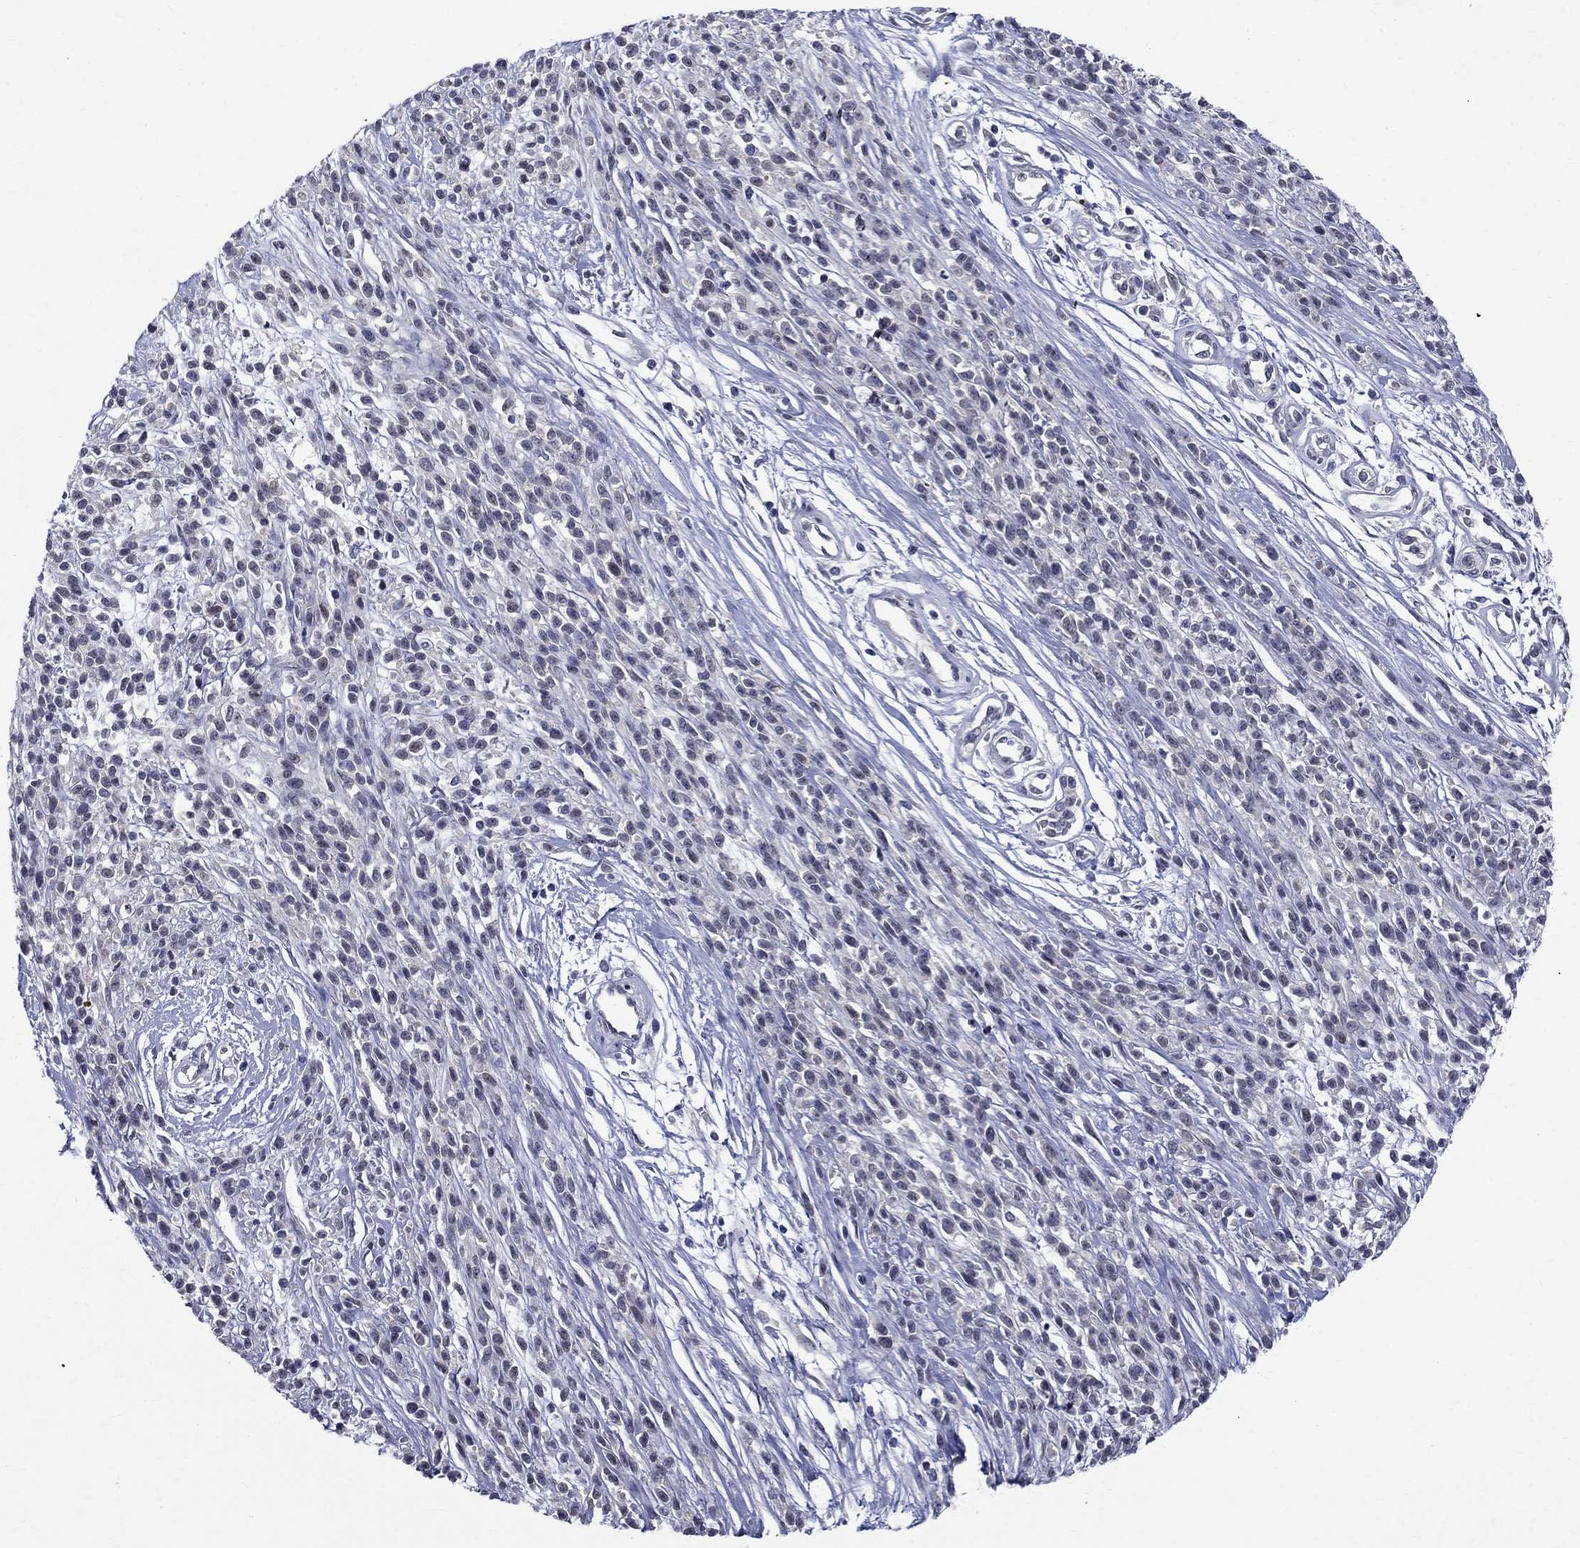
{"staining": {"intensity": "negative", "quantity": "none", "location": "none"}, "tissue": "melanoma", "cell_type": "Tumor cells", "image_type": "cancer", "snomed": [{"axis": "morphology", "description": "Malignant melanoma, NOS"}, {"axis": "topography", "description": "Skin"}, {"axis": "topography", "description": "Skin of trunk"}], "caption": "The histopathology image shows no significant staining in tumor cells of malignant melanoma.", "gene": "RBFOX1", "patient": {"sex": "male", "age": 74}}